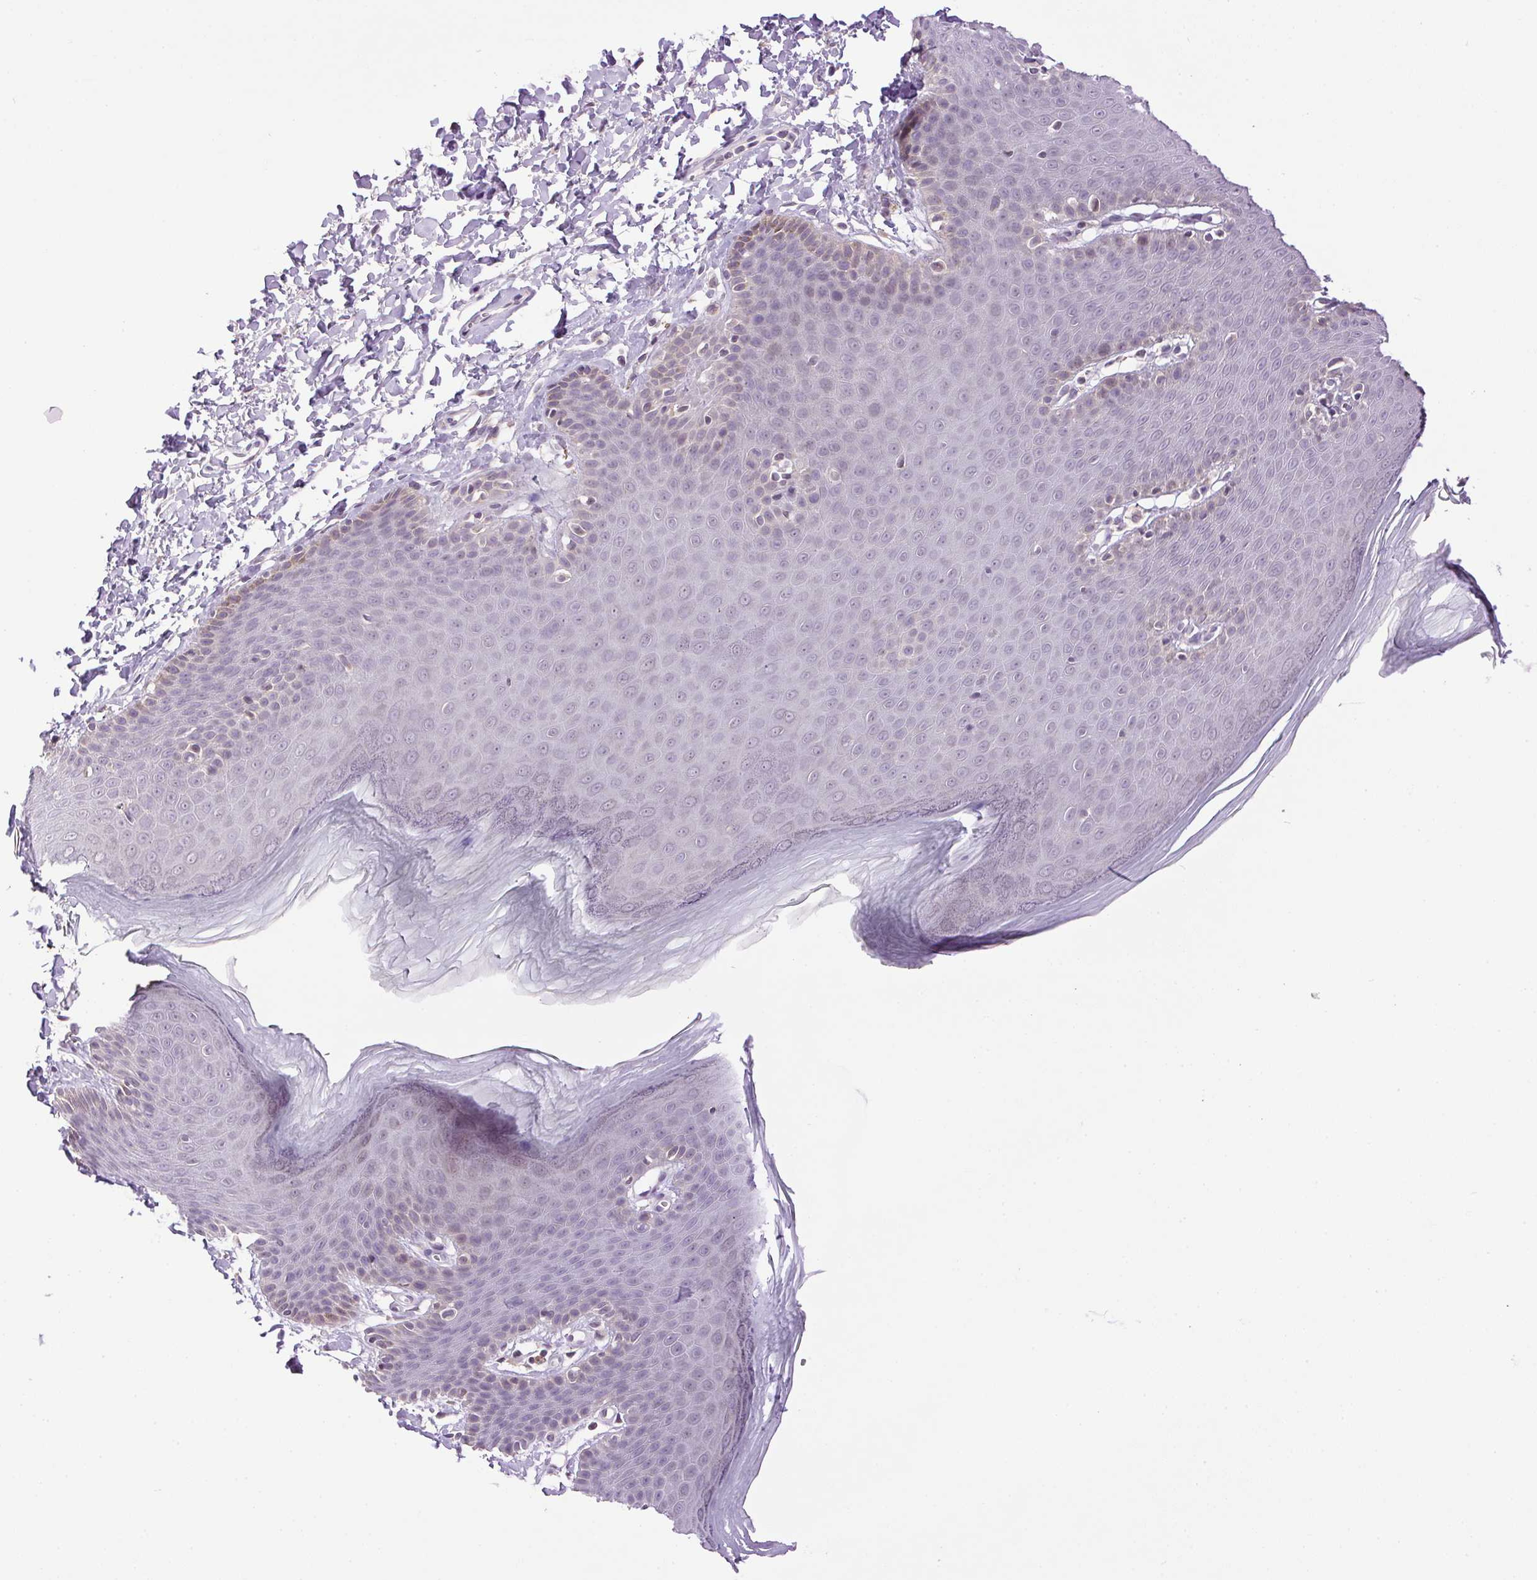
{"staining": {"intensity": "negative", "quantity": "none", "location": "none"}, "tissue": "skin", "cell_type": "Epidermal cells", "image_type": "normal", "snomed": [{"axis": "morphology", "description": "Normal tissue, NOS"}, {"axis": "topography", "description": "Anal"}], "caption": "Protein analysis of normal skin exhibits no significant staining in epidermal cells.", "gene": "SMIM13", "patient": {"sex": "male", "age": 53}}